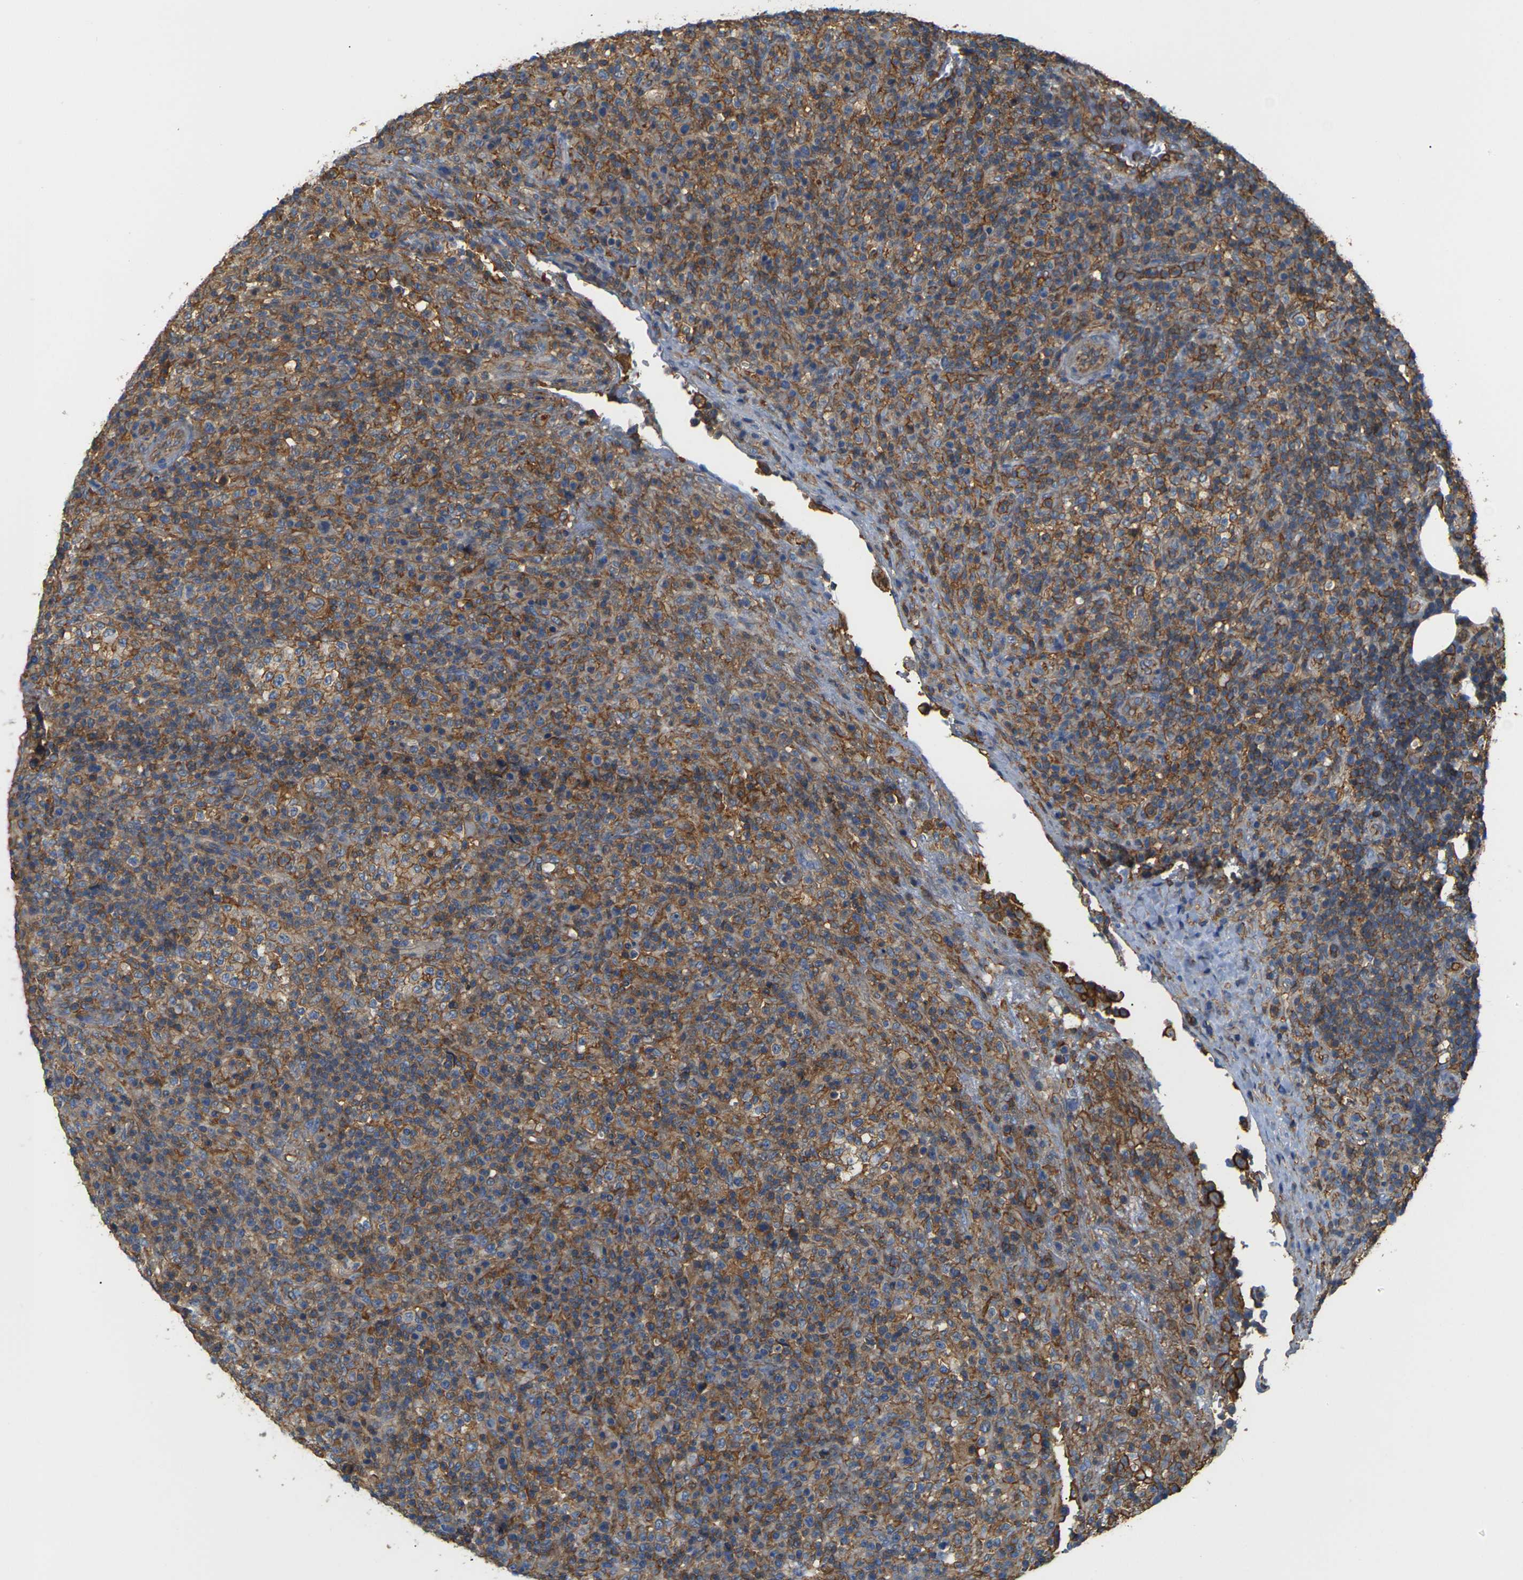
{"staining": {"intensity": "moderate", "quantity": ">75%", "location": "cytoplasmic/membranous"}, "tissue": "lymphoma", "cell_type": "Tumor cells", "image_type": "cancer", "snomed": [{"axis": "morphology", "description": "Malignant lymphoma, non-Hodgkin's type, High grade"}, {"axis": "topography", "description": "Lymph node"}], "caption": "About >75% of tumor cells in lymphoma show moderate cytoplasmic/membranous protein positivity as visualized by brown immunohistochemical staining.", "gene": "IQGAP1", "patient": {"sex": "female", "age": 76}}